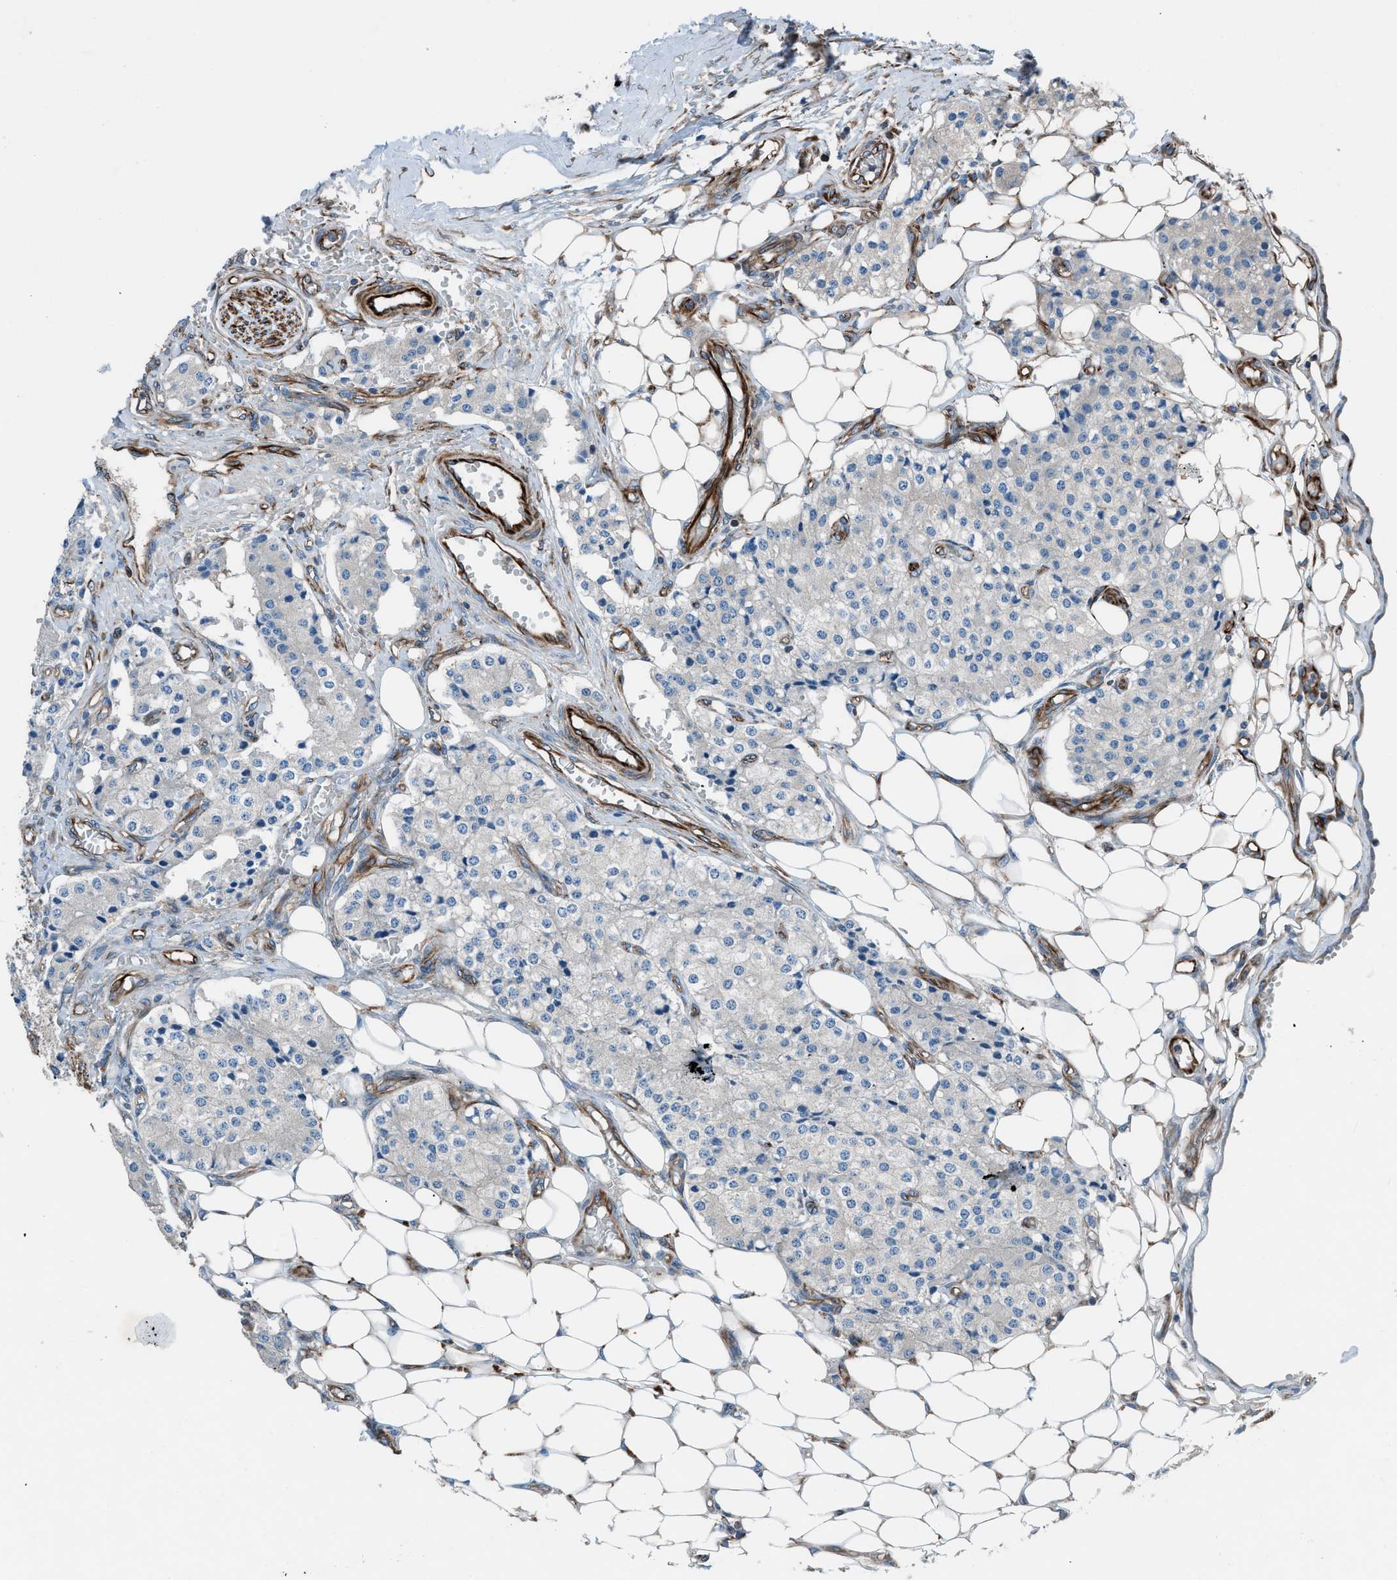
{"staining": {"intensity": "negative", "quantity": "none", "location": "none"}, "tissue": "carcinoid", "cell_type": "Tumor cells", "image_type": "cancer", "snomed": [{"axis": "morphology", "description": "Carcinoid, malignant, NOS"}, {"axis": "topography", "description": "Colon"}], "caption": "Human carcinoid stained for a protein using IHC exhibits no positivity in tumor cells.", "gene": "CABP7", "patient": {"sex": "female", "age": 52}}